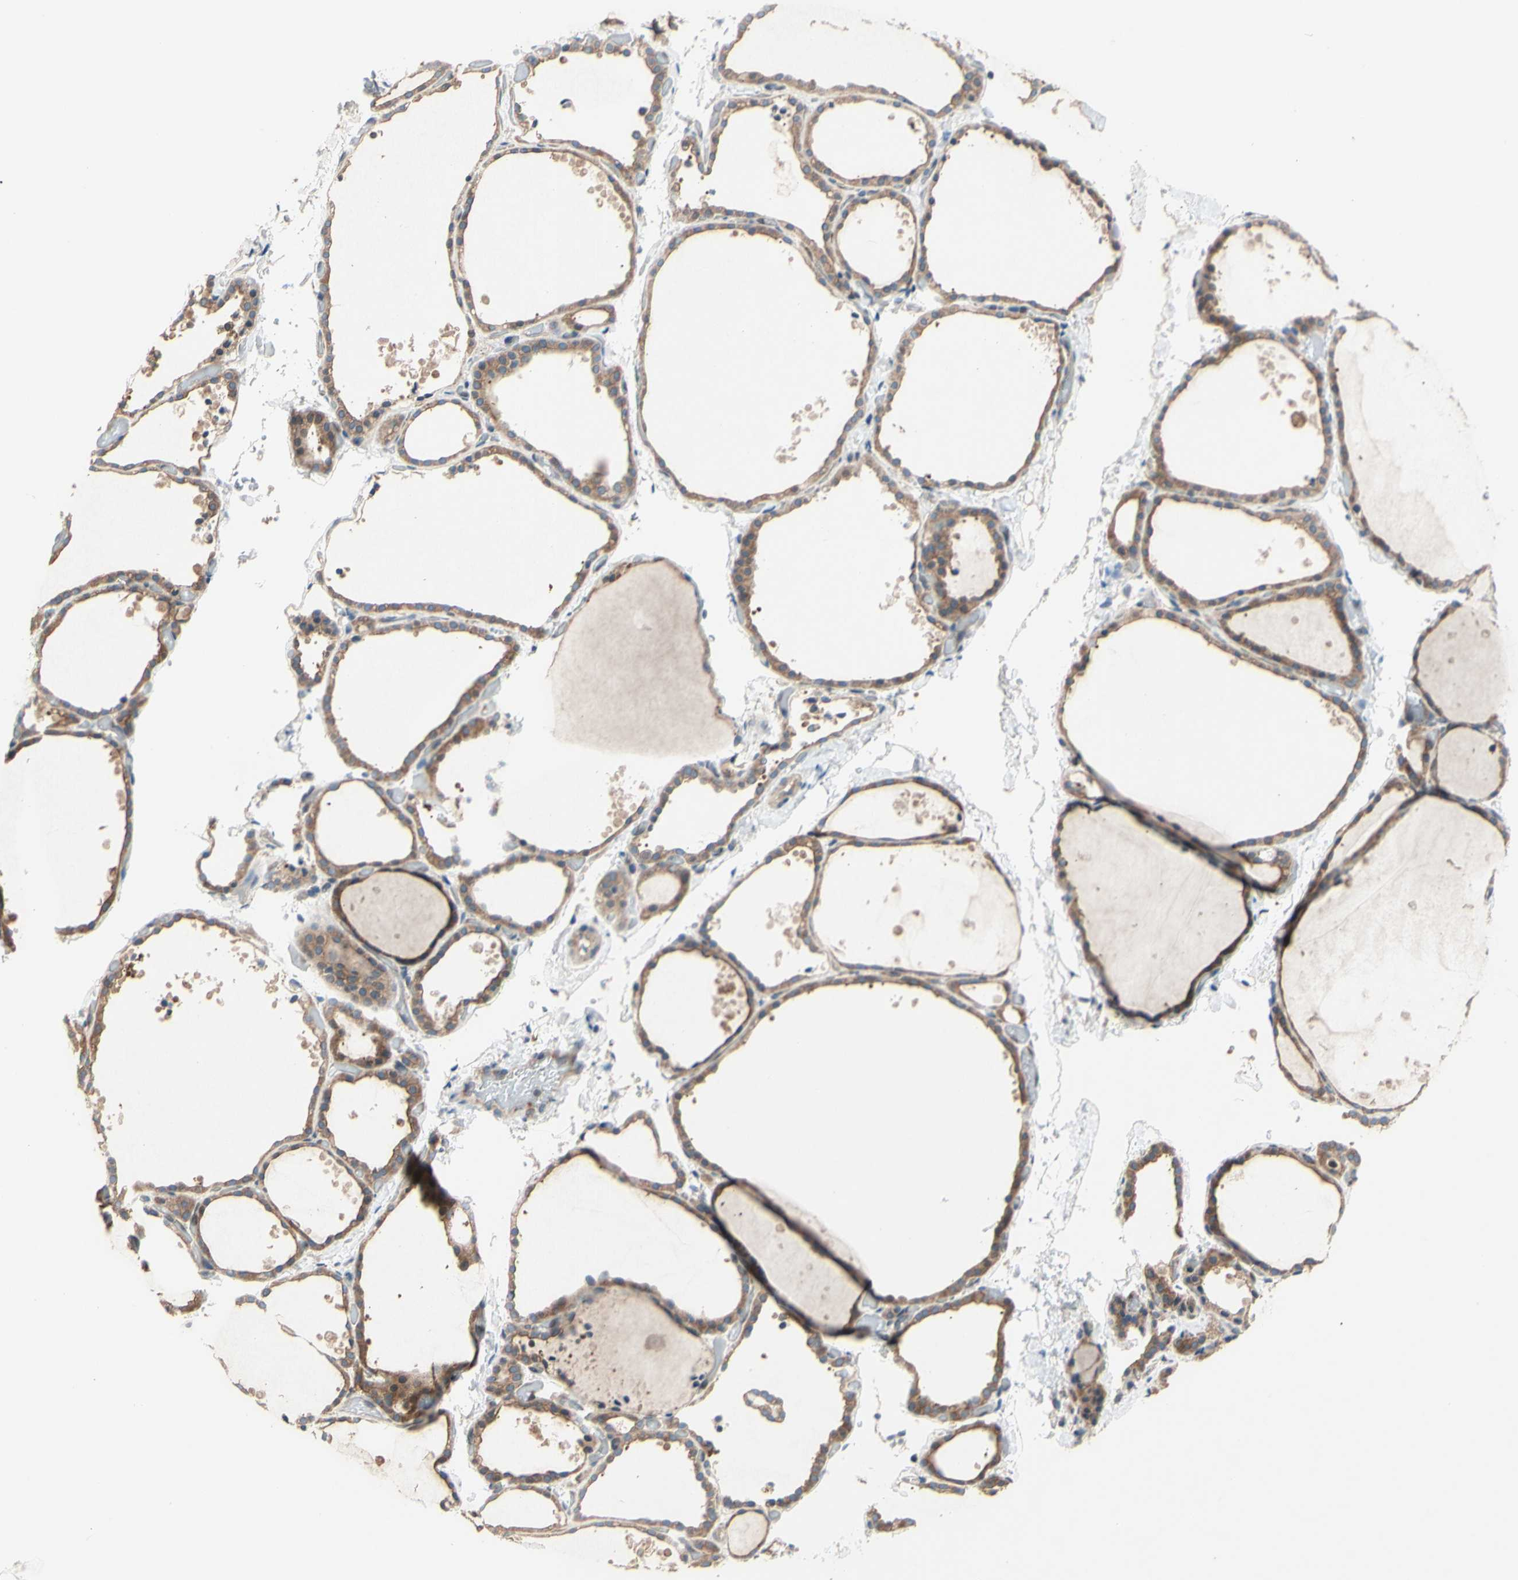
{"staining": {"intensity": "moderate", "quantity": ">75%", "location": "cytoplasmic/membranous"}, "tissue": "thyroid gland", "cell_type": "Glandular cells", "image_type": "normal", "snomed": [{"axis": "morphology", "description": "Normal tissue, NOS"}, {"axis": "topography", "description": "Thyroid gland"}], "caption": "Moderate cytoplasmic/membranous staining for a protein is identified in approximately >75% of glandular cells of benign thyroid gland using IHC.", "gene": "DYNLRB1", "patient": {"sex": "female", "age": 44}}